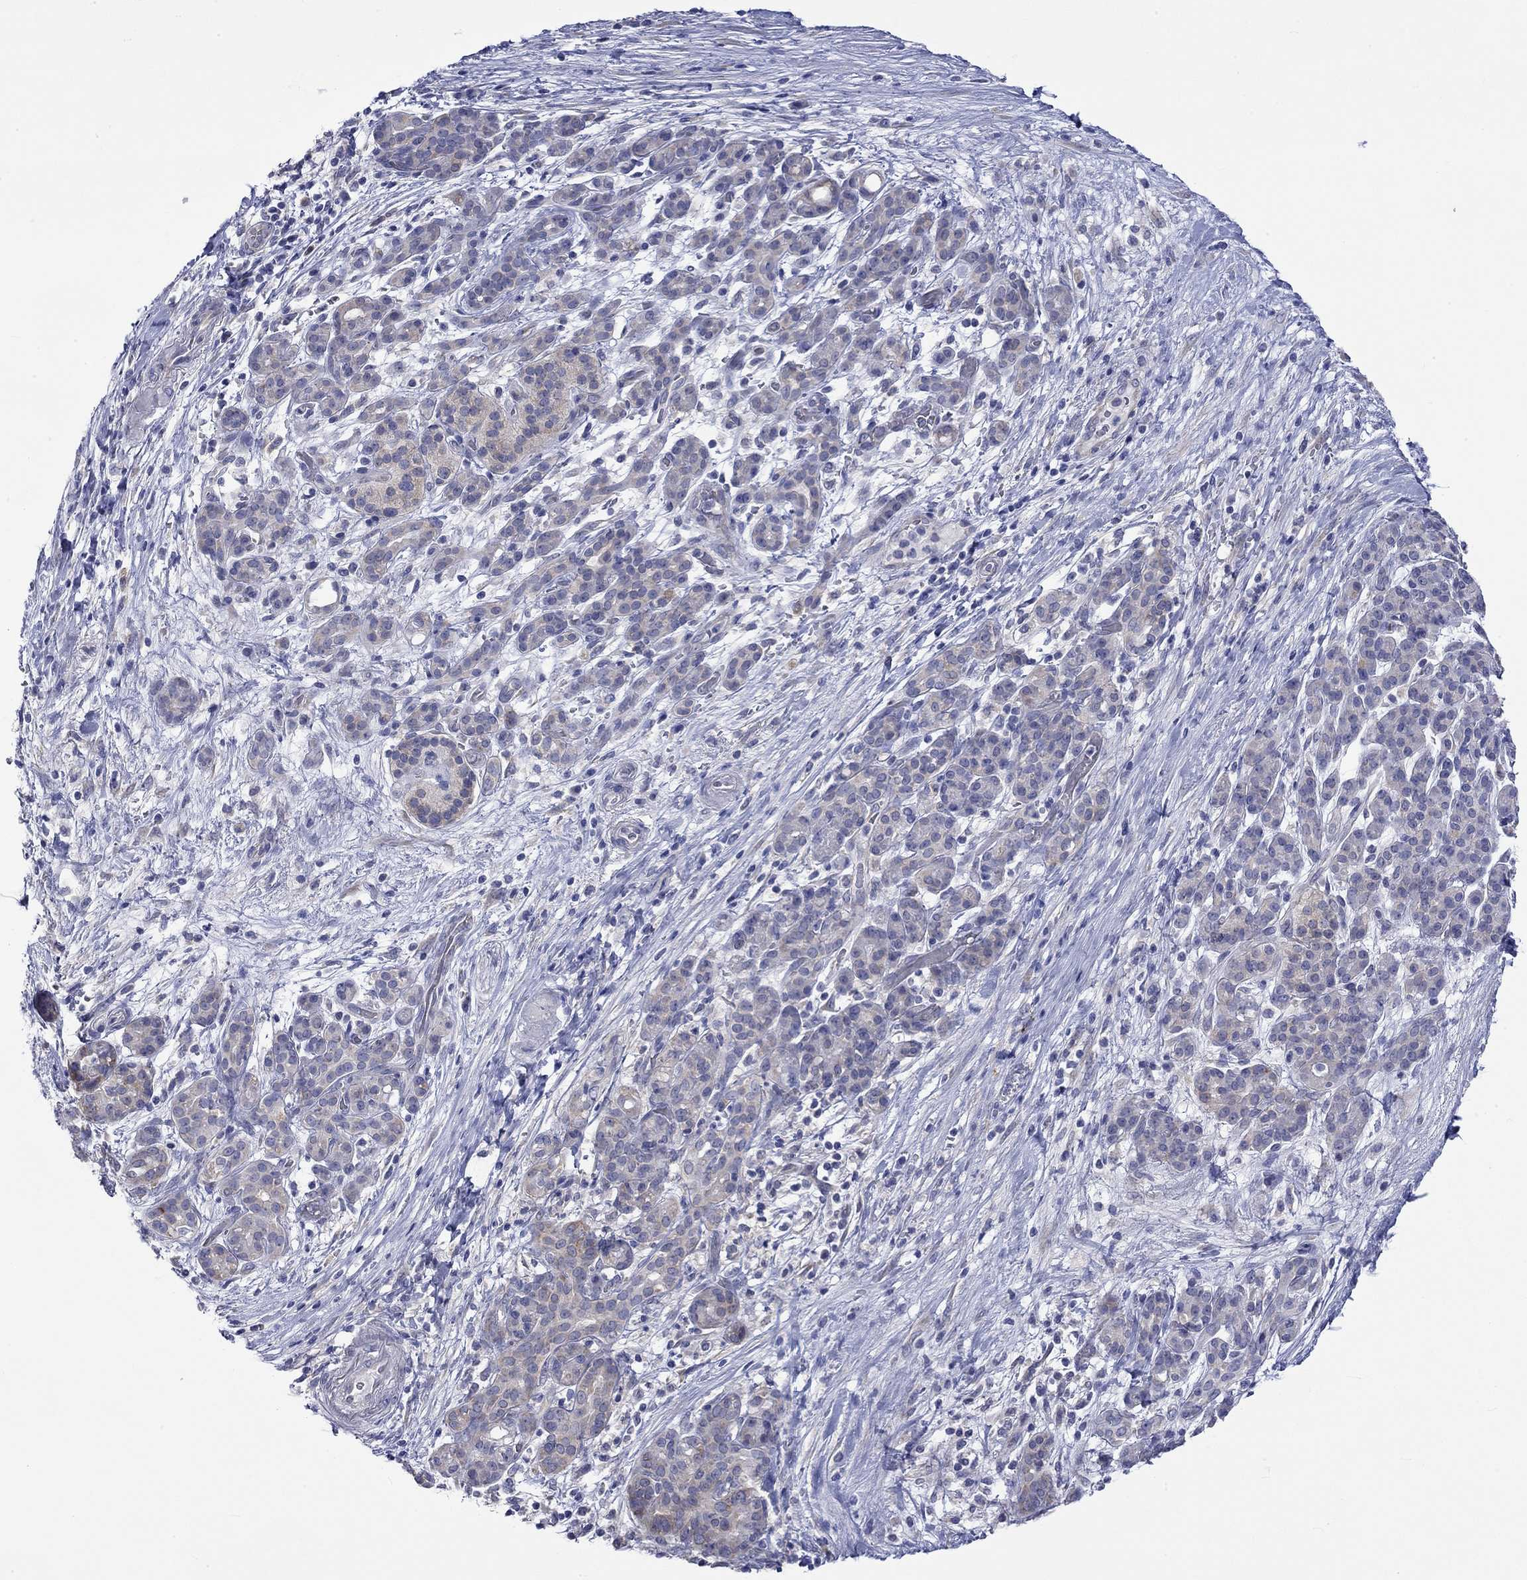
{"staining": {"intensity": "negative", "quantity": "none", "location": "none"}, "tissue": "pancreatic cancer", "cell_type": "Tumor cells", "image_type": "cancer", "snomed": [{"axis": "morphology", "description": "Adenocarcinoma, NOS"}, {"axis": "topography", "description": "Pancreas"}], "caption": "High magnification brightfield microscopy of pancreatic adenocarcinoma stained with DAB (brown) and counterstained with hematoxylin (blue): tumor cells show no significant positivity. The staining was performed using DAB to visualize the protein expression in brown, while the nuclei were stained in blue with hematoxylin (Magnification: 20x).", "gene": "CERS1", "patient": {"sex": "male", "age": 44}}